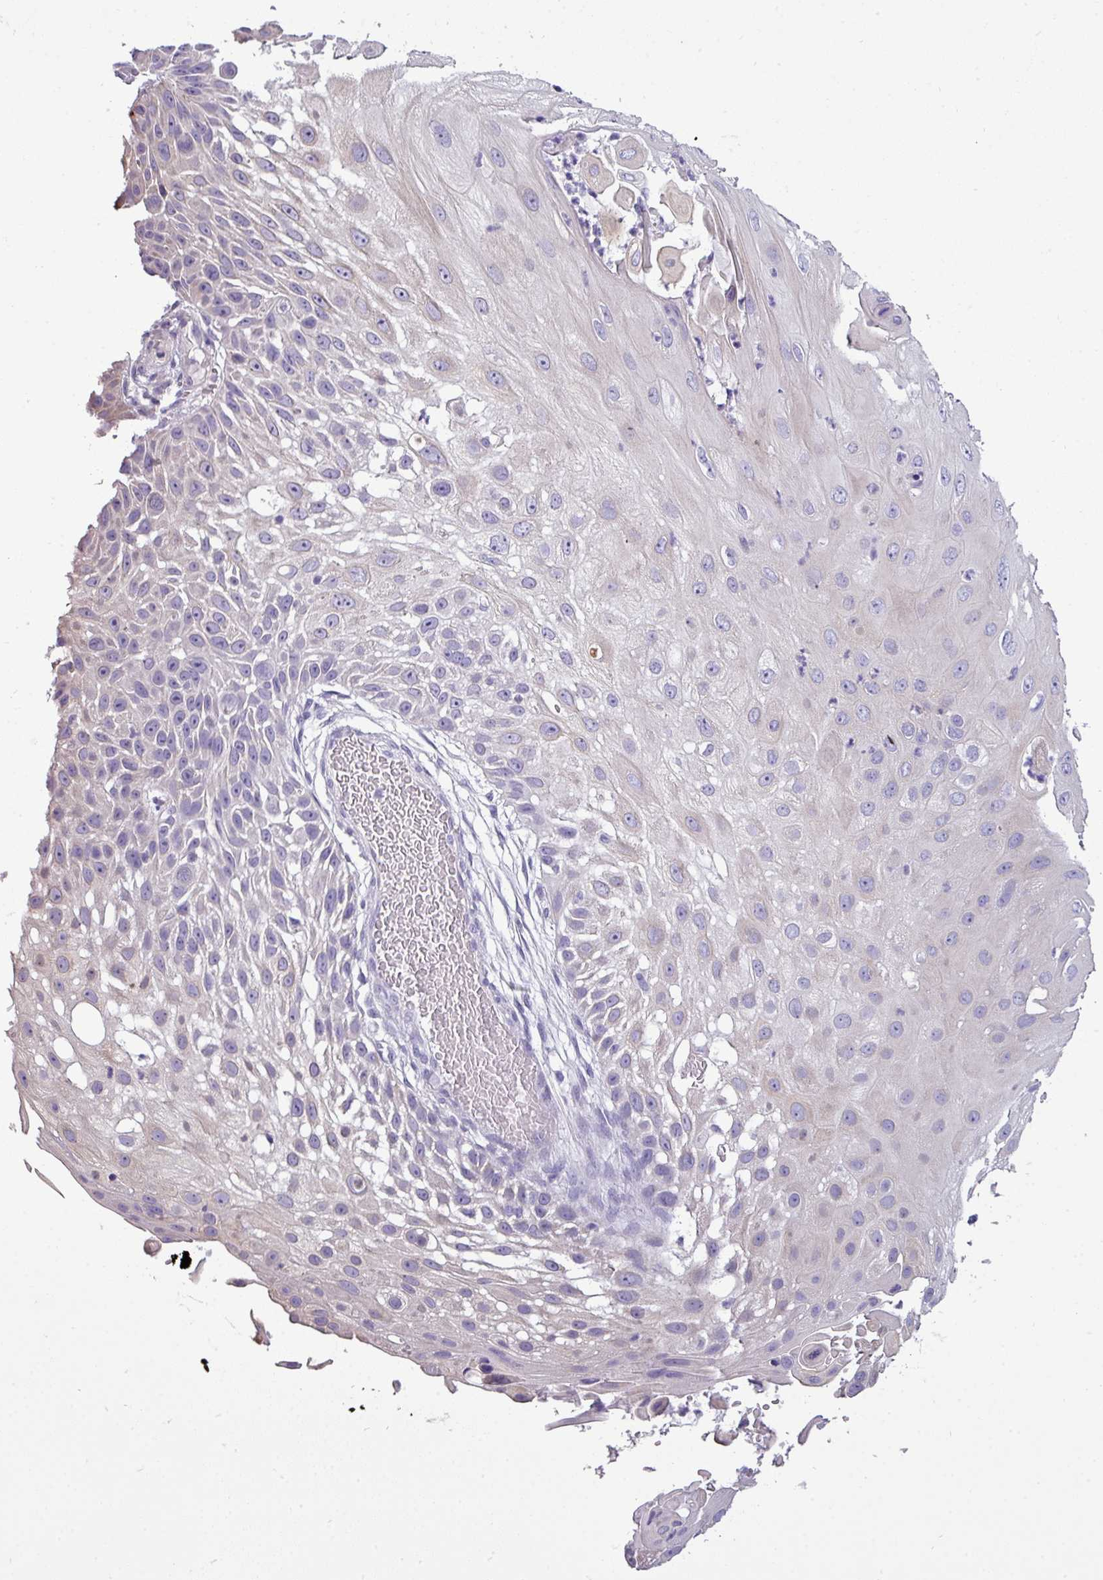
{"staining": {"intensity": "negative", "quantity": "none", "location": "none"}, "tissue": "skin cancer", "cell_type": "Tumor cells", "image_type": "cancer", "snomed": [{"axis": "morphology", "description": "Squamous cell carcinoma, NOS"}, {"axis": "topography", "description": "Skin"}], "caption": "Immunohistochemistry (IHC) of squamous cell carcinoma (skin) displays no staining in tumor cells.", "gene": "DNAAF9", "patient": {"sex": "female", "age": 44}}